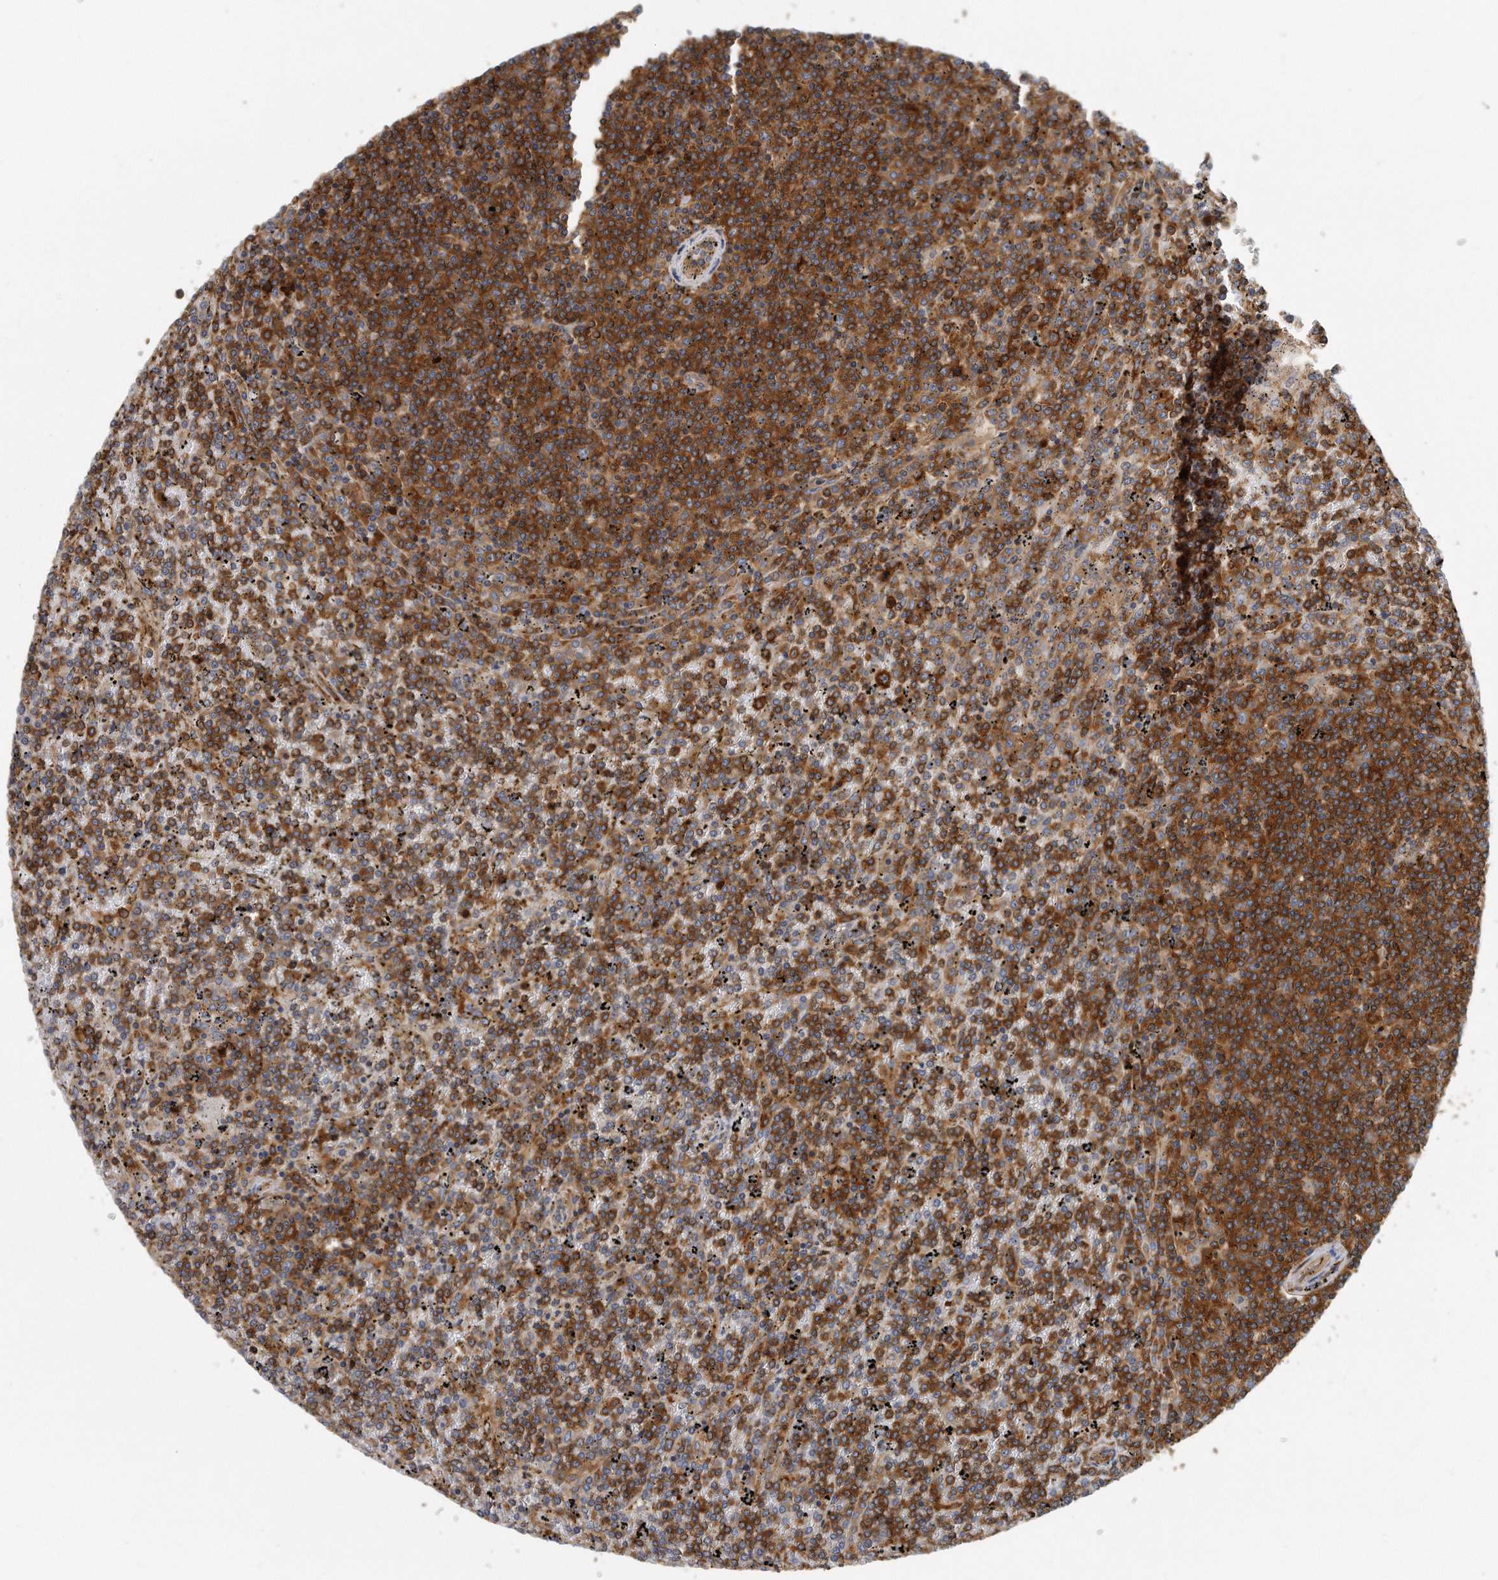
{"staining": {"intensity": "strong", "quantity": ">75%", "location": "cytoplasmic/membranous"}, "tissue": "lymphoma", "cell_type": "Tumor cells", "image_type": "cancer", "snomed": [{"axis": "morphology", "description": "Malignant lymphoma, non-Hodgkin's type, Low grade"}, {"axis": "topography", "description": "Spleen"}], "caption": "This micrograph displays immunohistochemistry (IHC) staining of lymphoma, with high strong cytoplasmic/membranous staining in about >75% of tumor cells.", "gene": "EIF3I", "patient": {"sex": "female", "age": 19}}